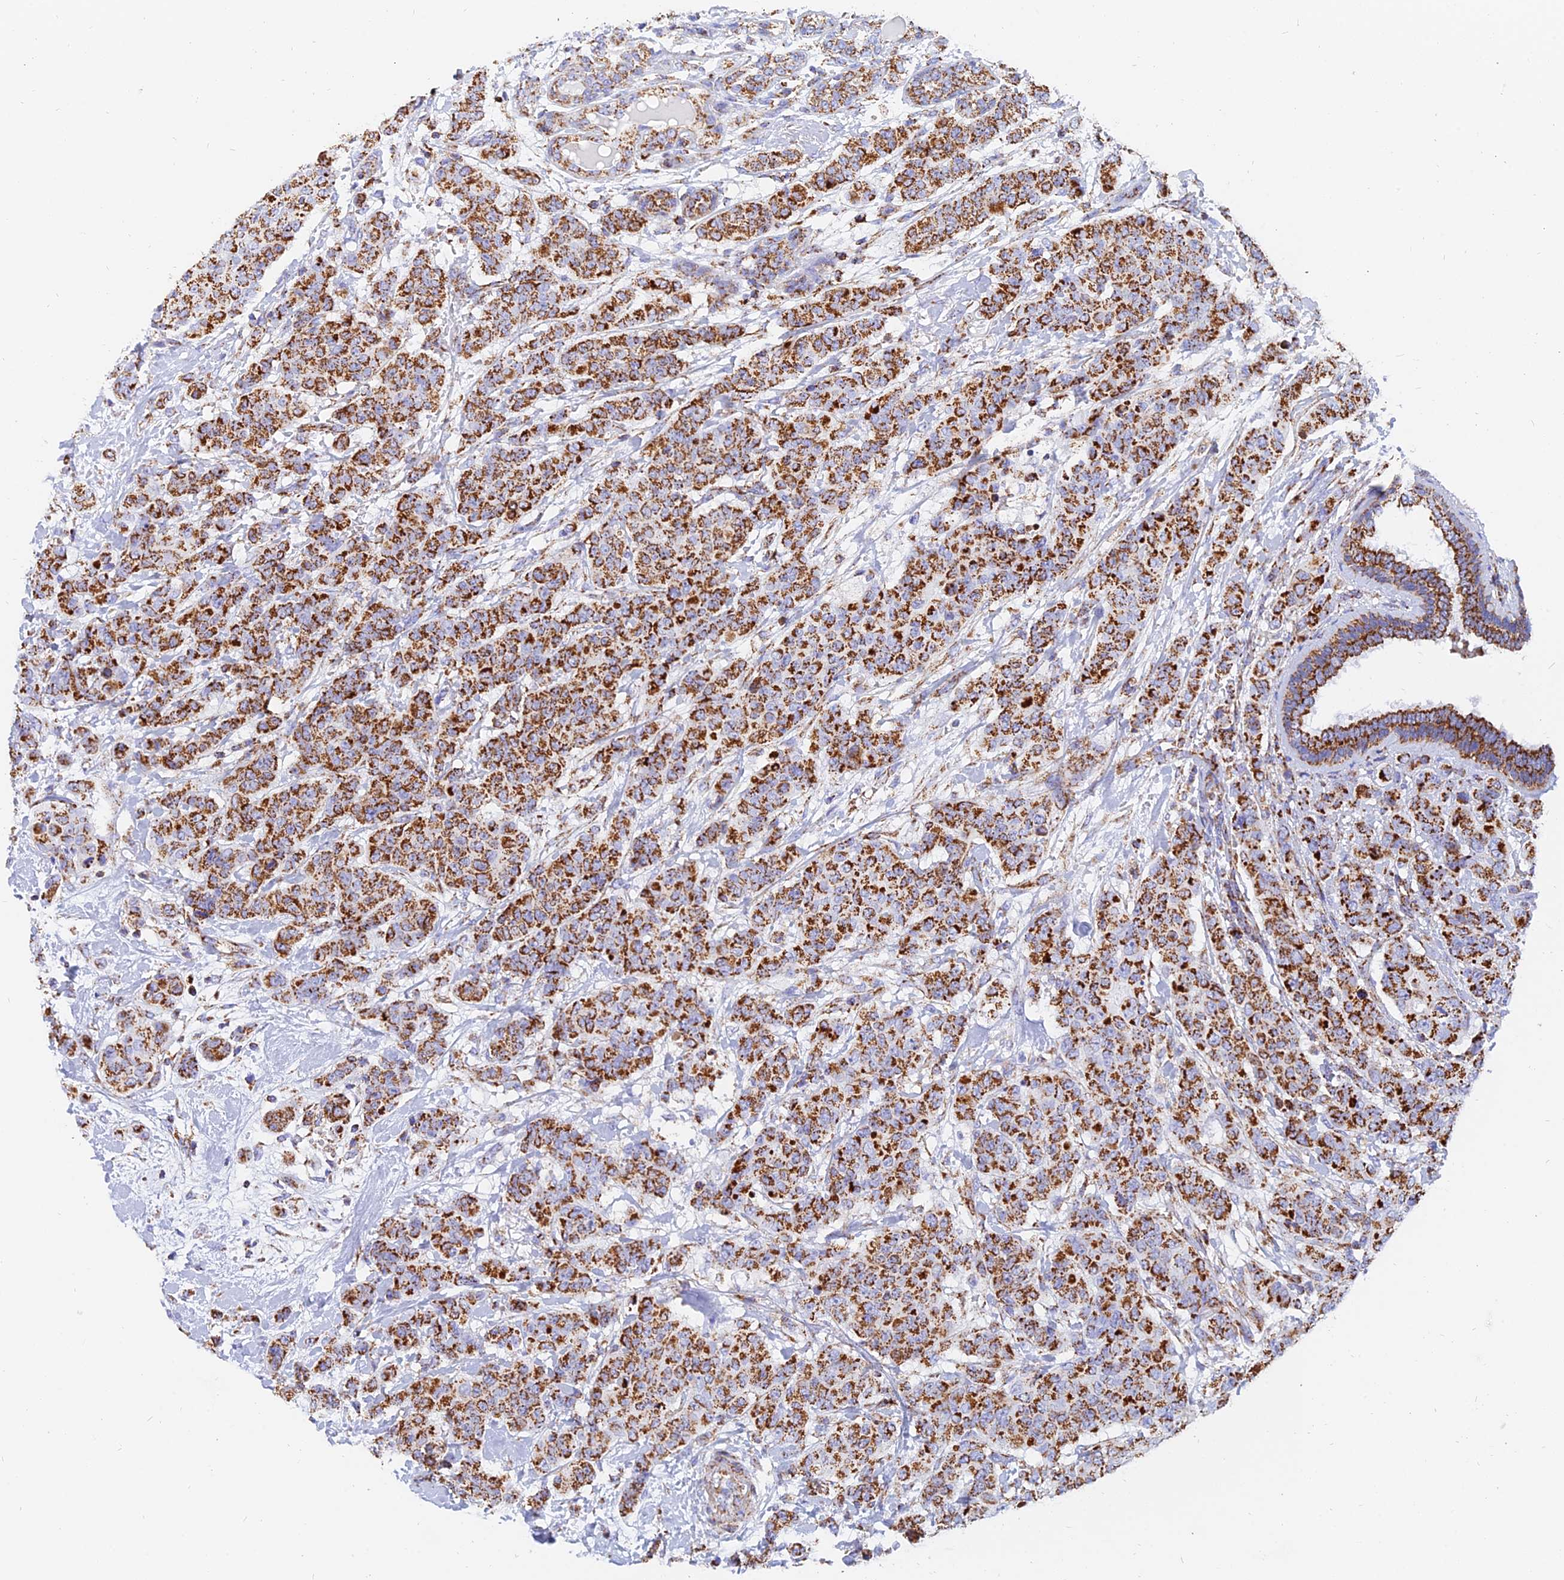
{"staining": {"intensity": "strong", "quantity": ">75%", "location": "cytoplasmic/membranous"}, "tissue": "breast cancer", "cell_type": "Tumor cells", "image_type": "cancer", "snomed": [{"axis": "morphology", "description": "Duct carcinoma"}, {"axis": "topography", "description": "Breast"}], "caption": "DAB (3,3'-diaminobenzidine) immunohistochemical staining of breast infiltrating ductal carcinoma reveals strong cytoplasmic/membranous protein positivity in approximately >75% of tumor cells.", "gene": "NDUFB6", "patient": {"sex": "female", "age": 40}}